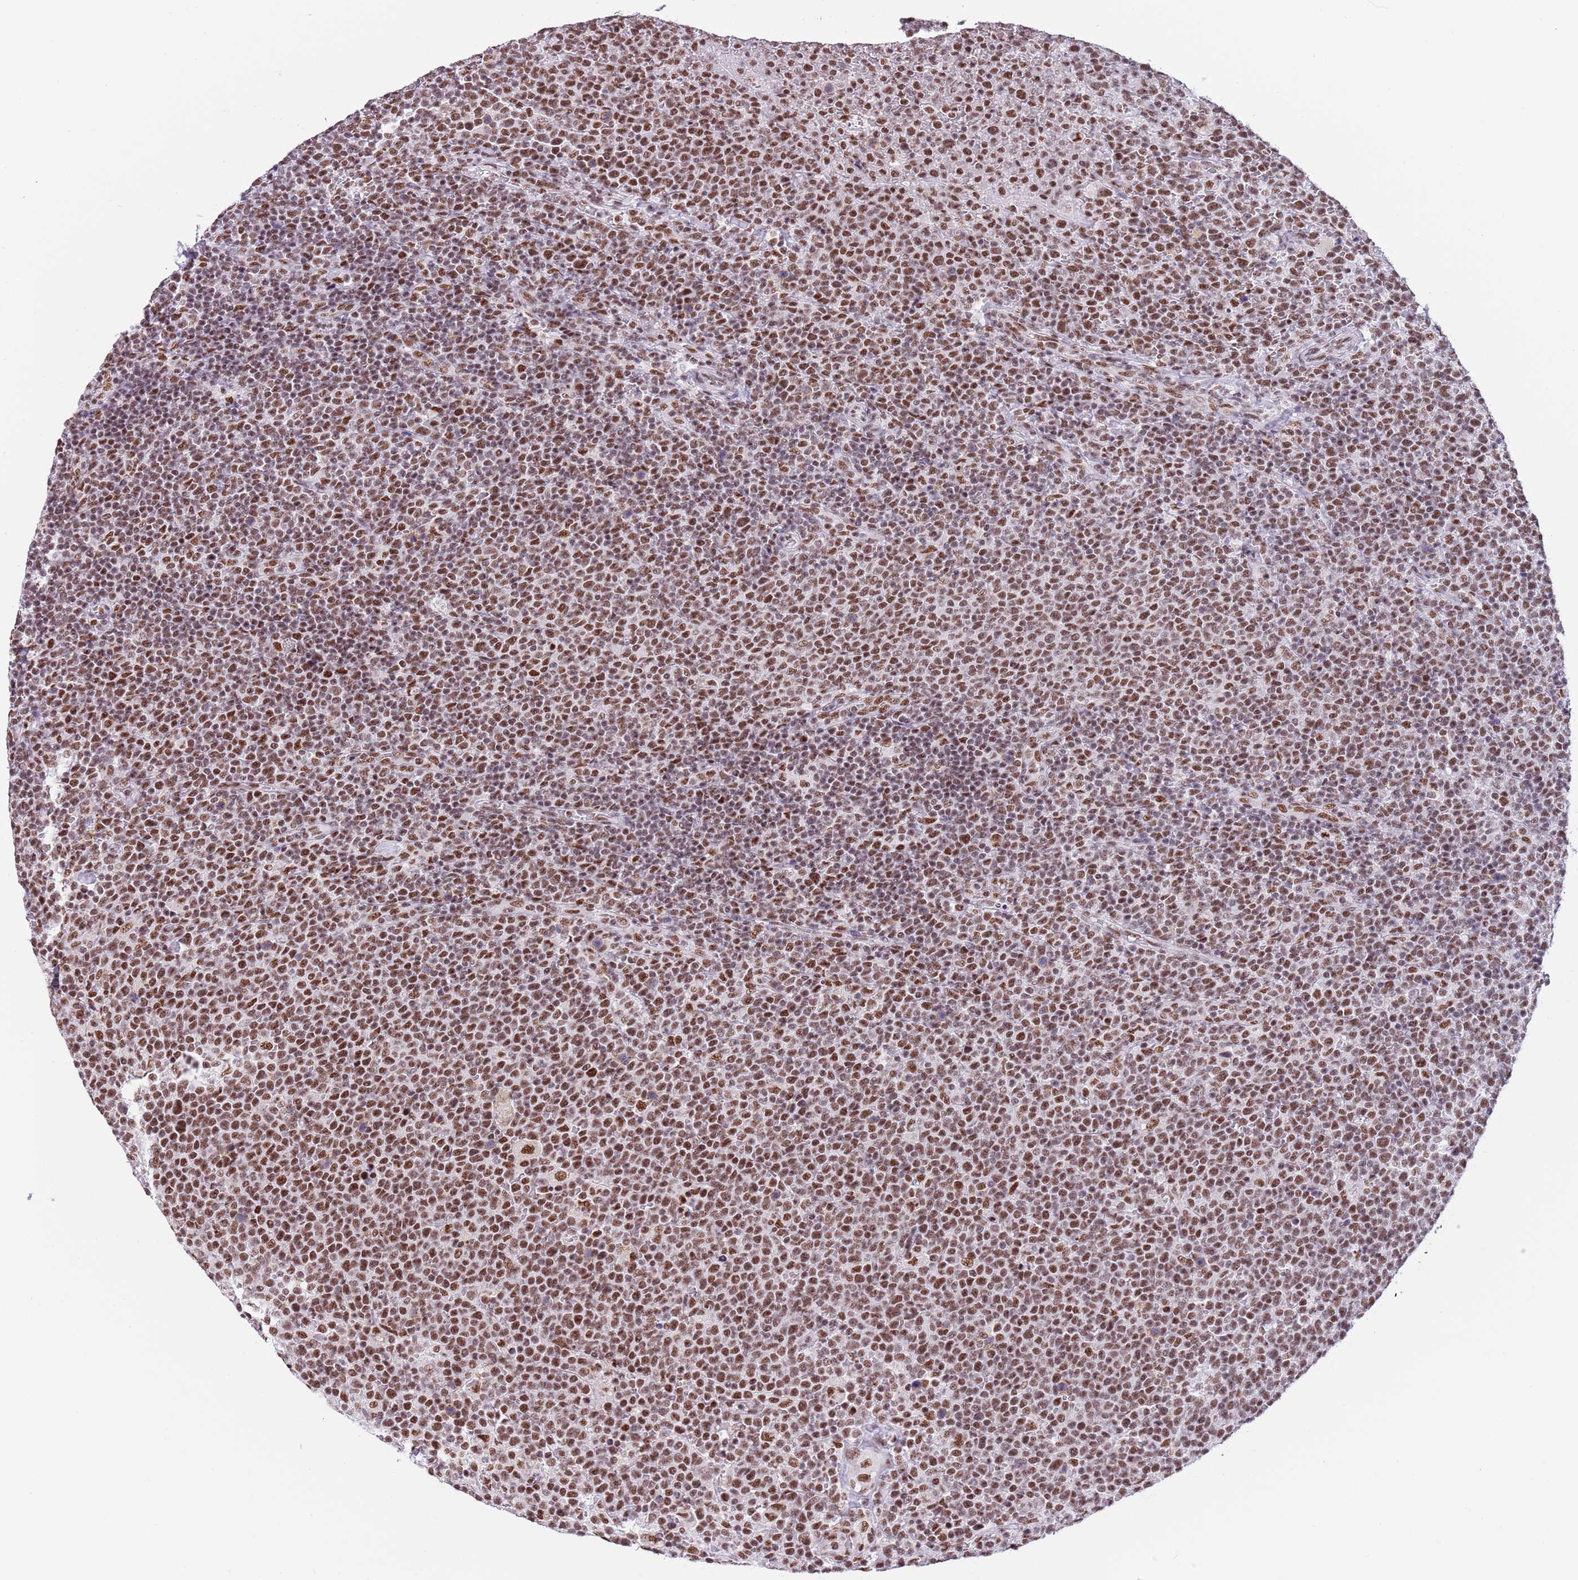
{"staining": {"intensity": "moderate", "quantity": ">75%", "location": "nuclear"}, "tissue": "lymphoma", "cell_type": "Tumor cells", "image_type": "cancer", "snomed": [{"axis": "morphology", "description": "Malignant lymphoma, non-Hodgkin's type, High grade"}, {"axis": "topography", "description": "Lymph node"}], "caption": "Immunohistochemistry (DAB) staining of human lymphoma displays moderate nuclear protein staining in about >75% of tumor cells. The protein of interest is shown in brown color, while the nuclei are stained blue.", "gene": "SF3A2", "patient": {"sex": "male", "age": 61}}